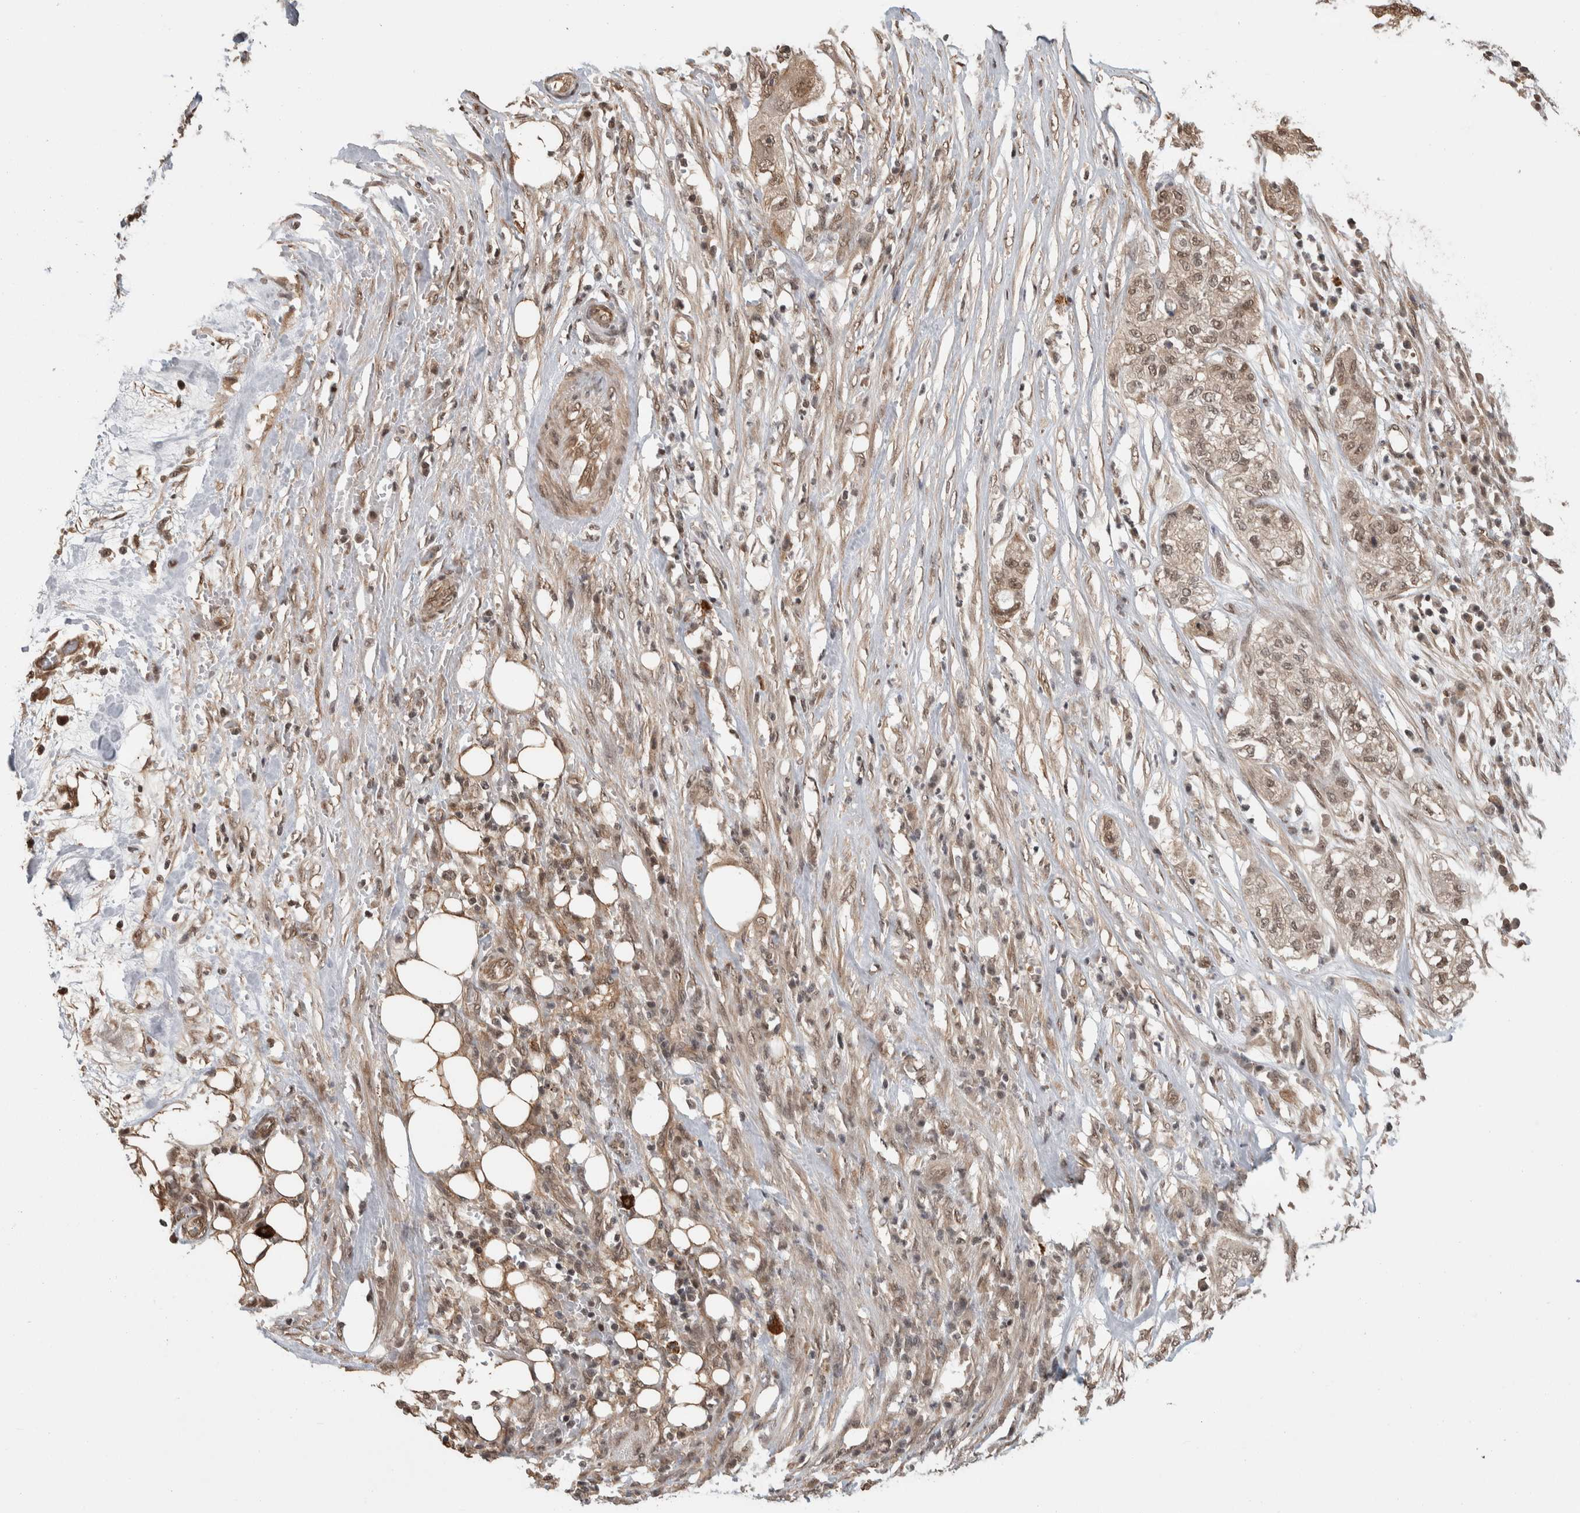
{"staining": {"intensity": "weak", "quantity": ">75%", "location": "cytoplasmic/membranous,nuclear"}, "tissue": "pancreatic cancer", "cell_type": "Tumor cells", "image_type": "cancer", "snomed": [{"axis": "morphology", "description": "Adenocarcinoma, NOS"}, {"axis": "topography", "description": "Pancreas"}], "caption": "Adenocarcinoma (pancreatic) tissue exhibits weak cytoplasmic/membranous and nuclear staining in approximately >75% of tumor cells, visualized by immunohistochemistry. Ihc stains the protein in brown and the nuclei are stained blue.", "gene": "ZNF592", "patient": {"sex": "female", "age": 78}}